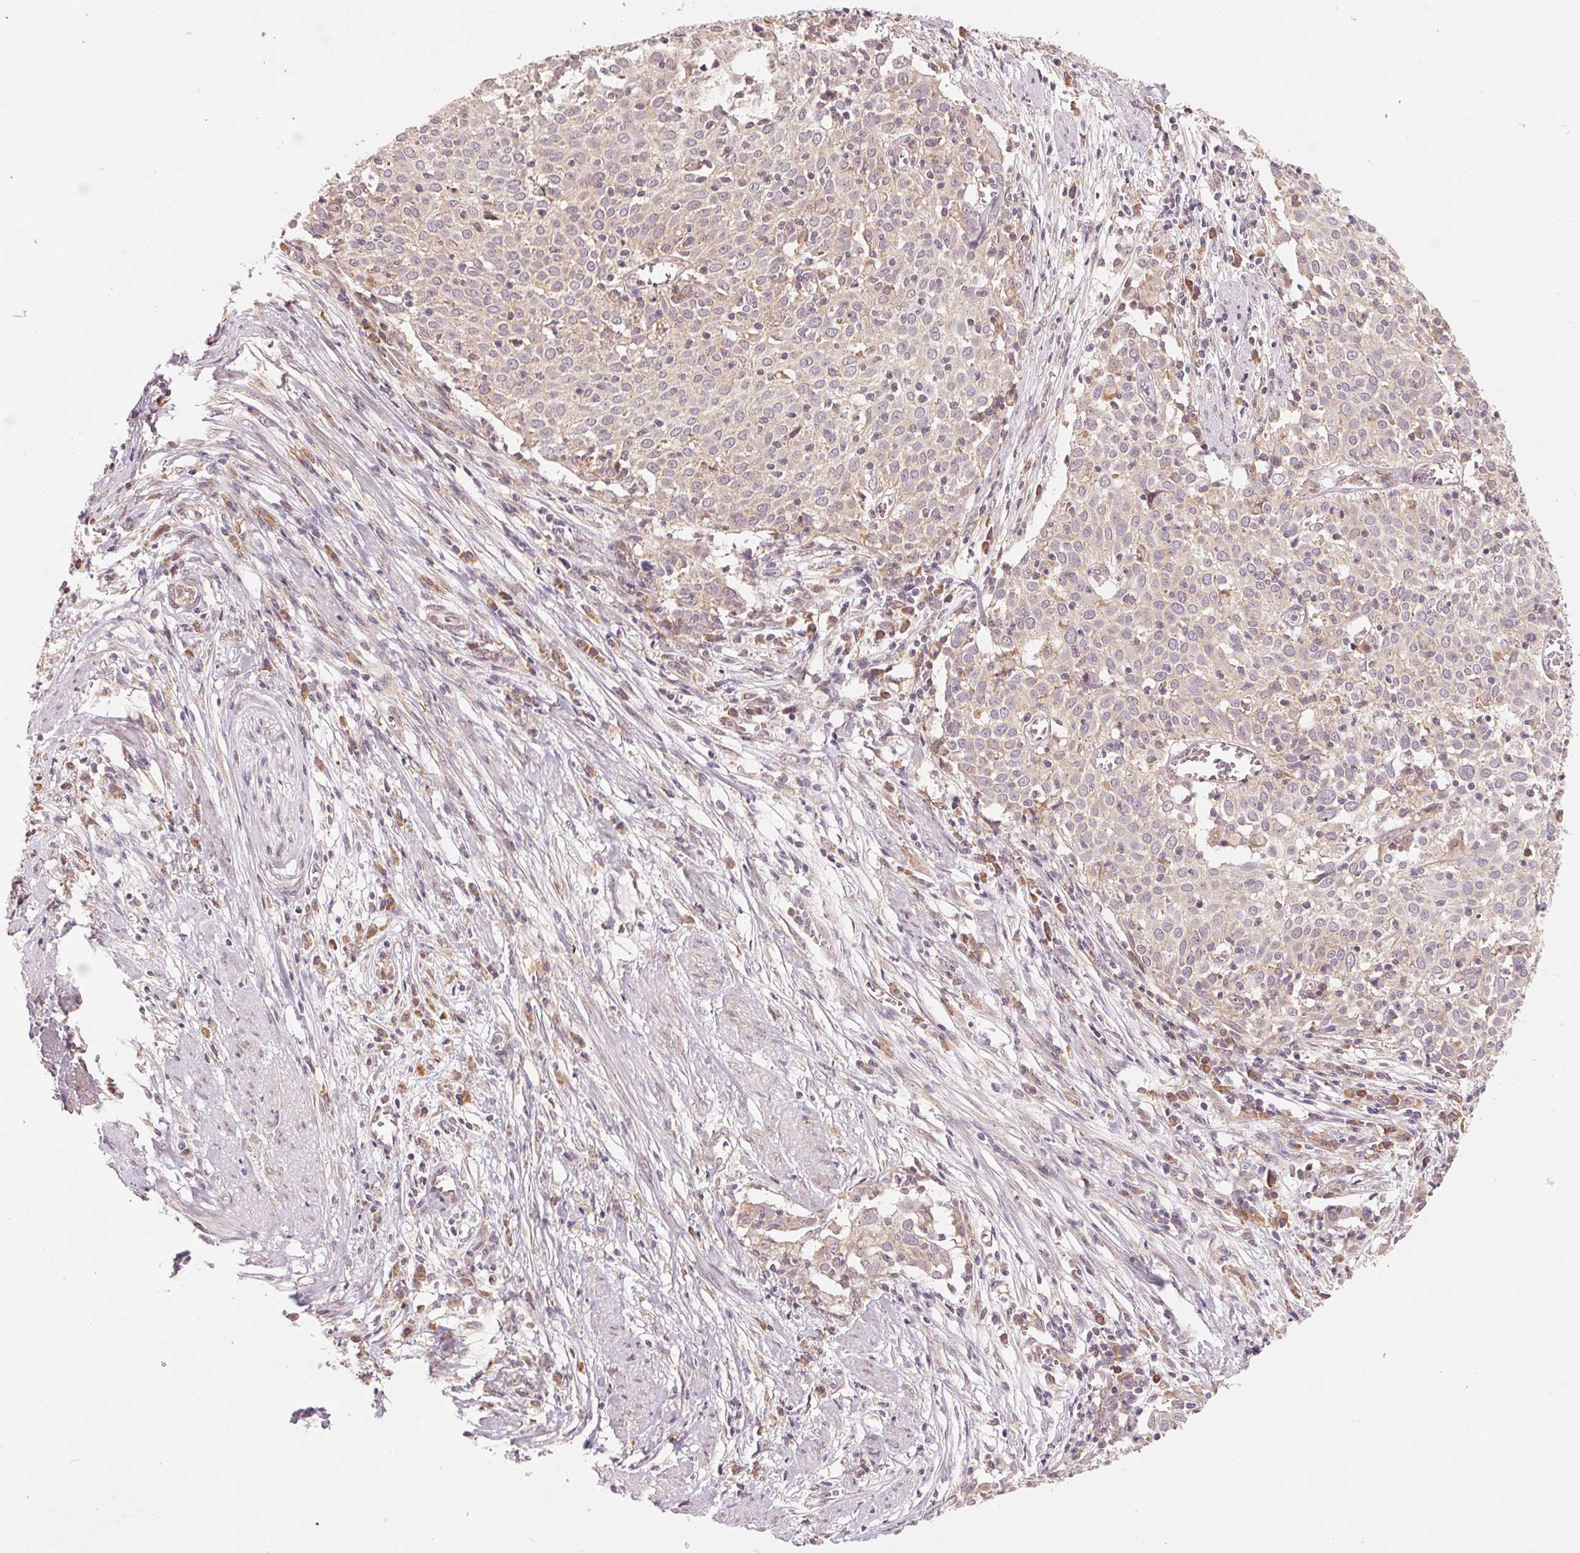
{"staining": {"intensity": "negative", "quantity": "none", "location": "none"}, "tissue": "cervical cancer", "cell_type": "Tumor cells", "image_type": "cancer", "snomed": [{"axis": "morphology", "description": "Squamous cell carcinoma, NOS"}, {"axis": "topography", "description": "Cervix"}], "caption": "IHC micrograph of neoplastic tissue: human cervical squamous cell carcinoma stained with DAB shows no significant protein positivity in tumor cells. (DAB immunohistochemistry with hematoxylin counter stain).", "gene": "GIGYF2", "patient": {"sex": "female", "age": 39}}